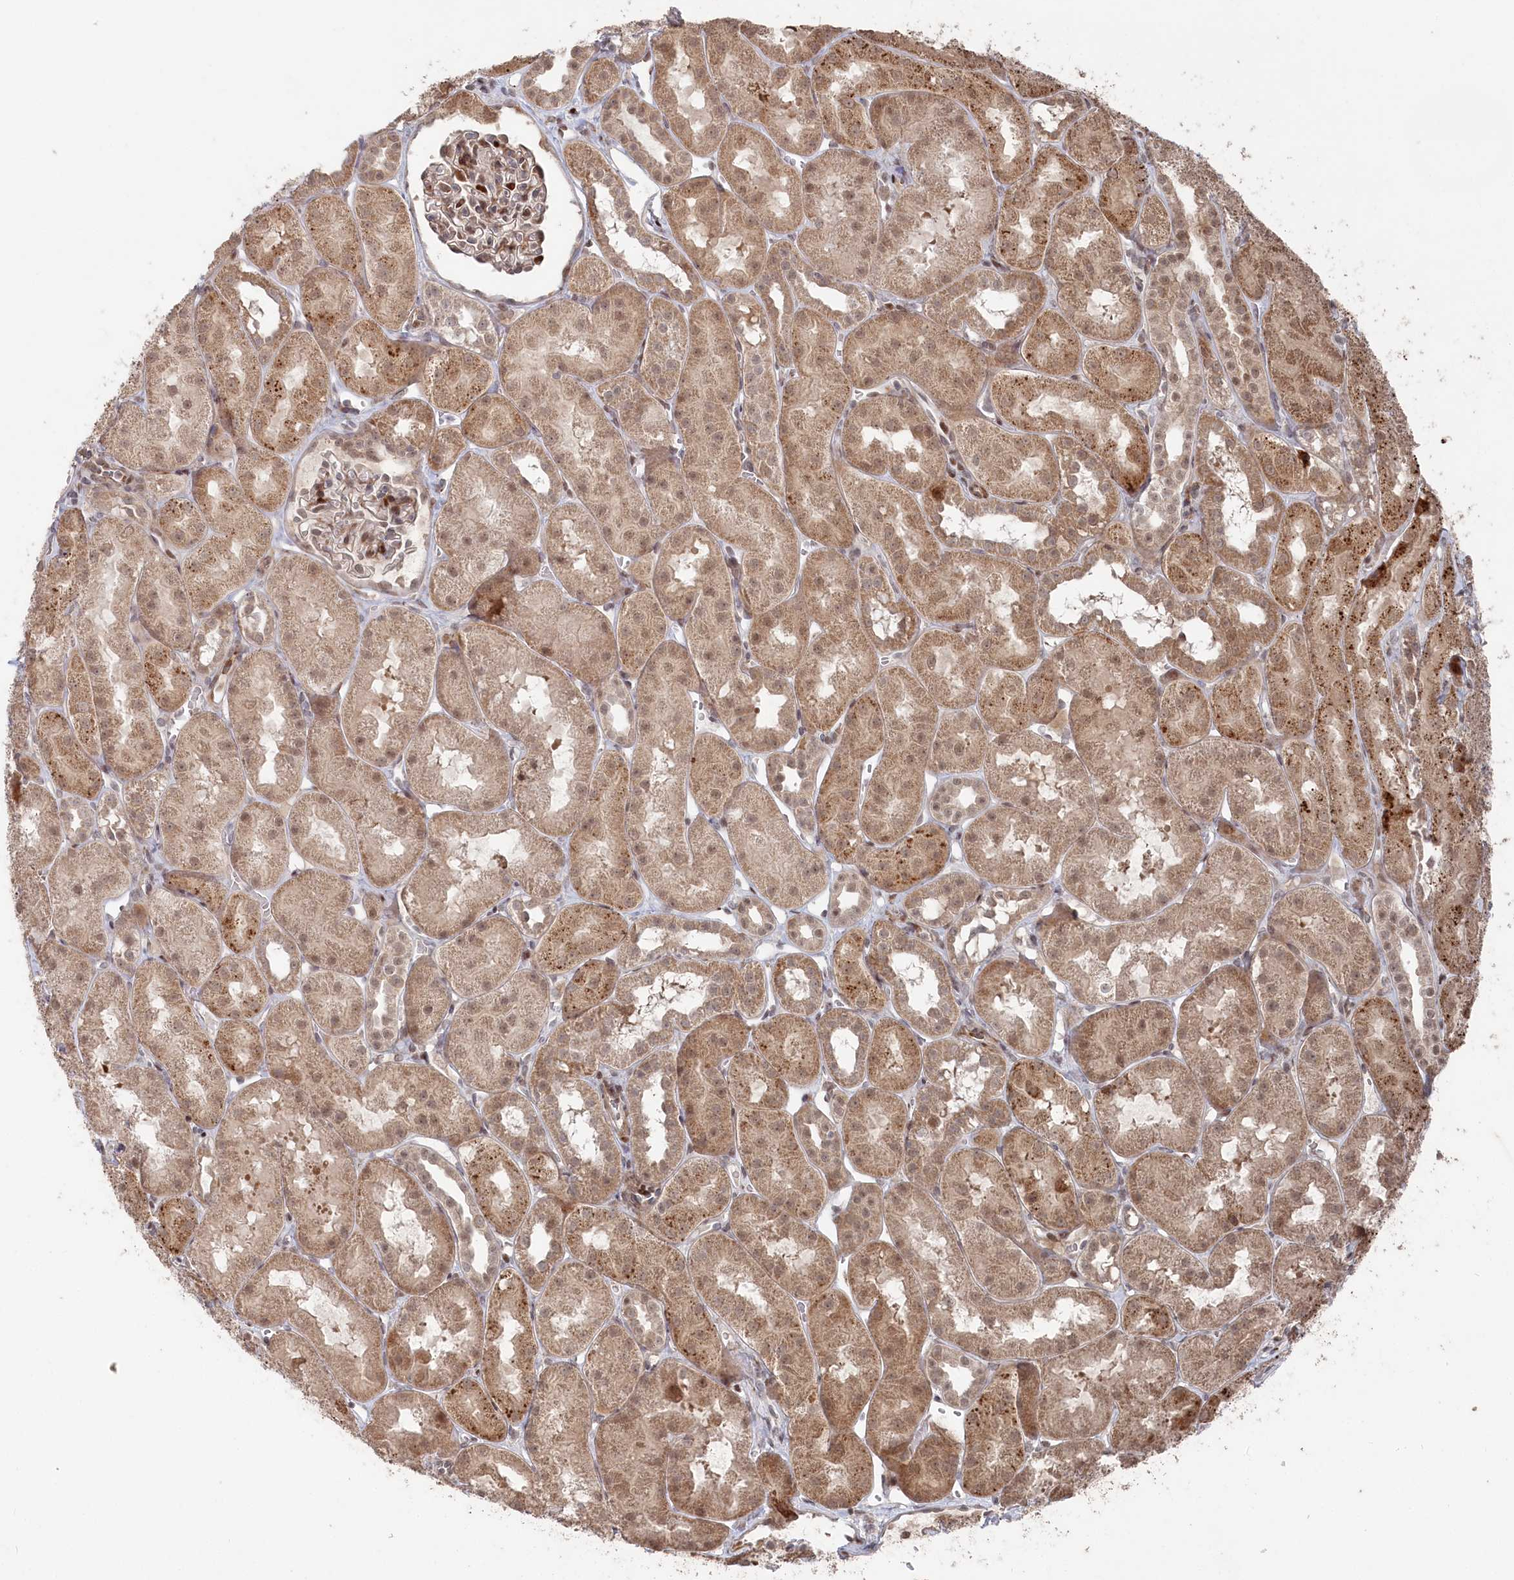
{"staining": {"intensity": "moderate", "quantity": "25%-75%", "location": "cytoplasmic/membranous,nuclear"}, "tissue": "kidney", "cell_type": "Cells in glomeruli", "image_type": "normal", "snomed": [{"axis": "morphology", "description": "Normal tissue, NOS"}, {"axis": "topography", "description": "Kidney"}, {"axis": "topography", "description": "Urinary bladder"}], "caption": "Approximately 25%-75% of cells in glomeruli in benign human kidney demonstrate moderate cytoplasmic/membranous,nuclear protein expression as visualized by brown immunohistochemical staining.", "gene": "POLR3A", "patient": {"sex": "male", "age": 16}}